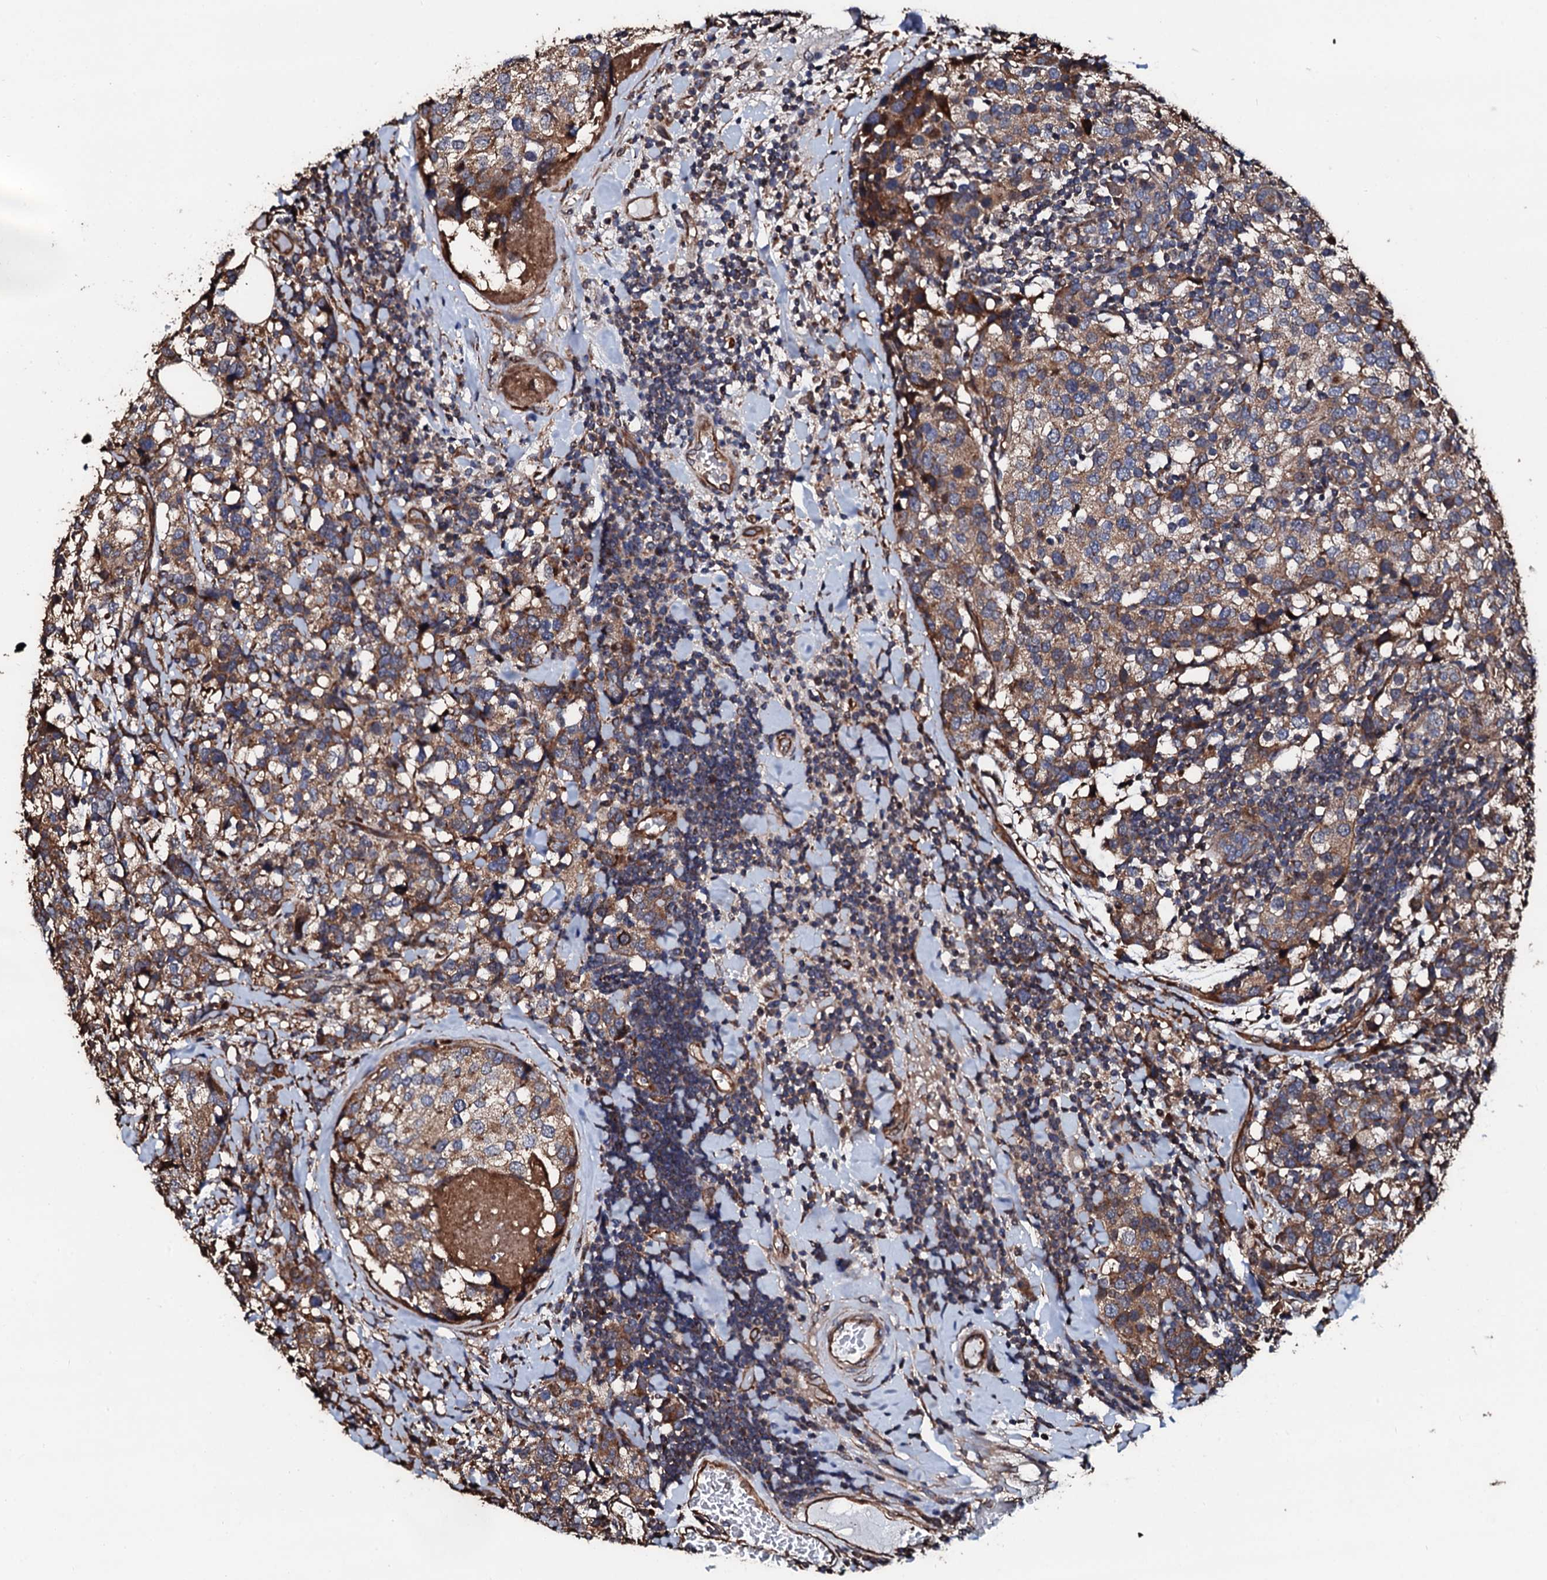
{"staining": {"intensity": "moderate", "quantity": ">75%", "location": "cytoplasmic/membranous"}, "tissue": "breast cancer", "cell_type": "Tumor cells", "image_type": "cancer", "snomed": [{"axis": "morphology", "description": "Lobular carcinoma"}, {"axis": "topography", "description": "Breast"}], "caption": "This is a photomicrograph of IHC staining of breast lobular carcinoma, which shows moderate positivity in the cytoplasmic/membranous of tumor cells.", "gene": "CKAP5", "patient": {"sex": "female", "age": 59}}